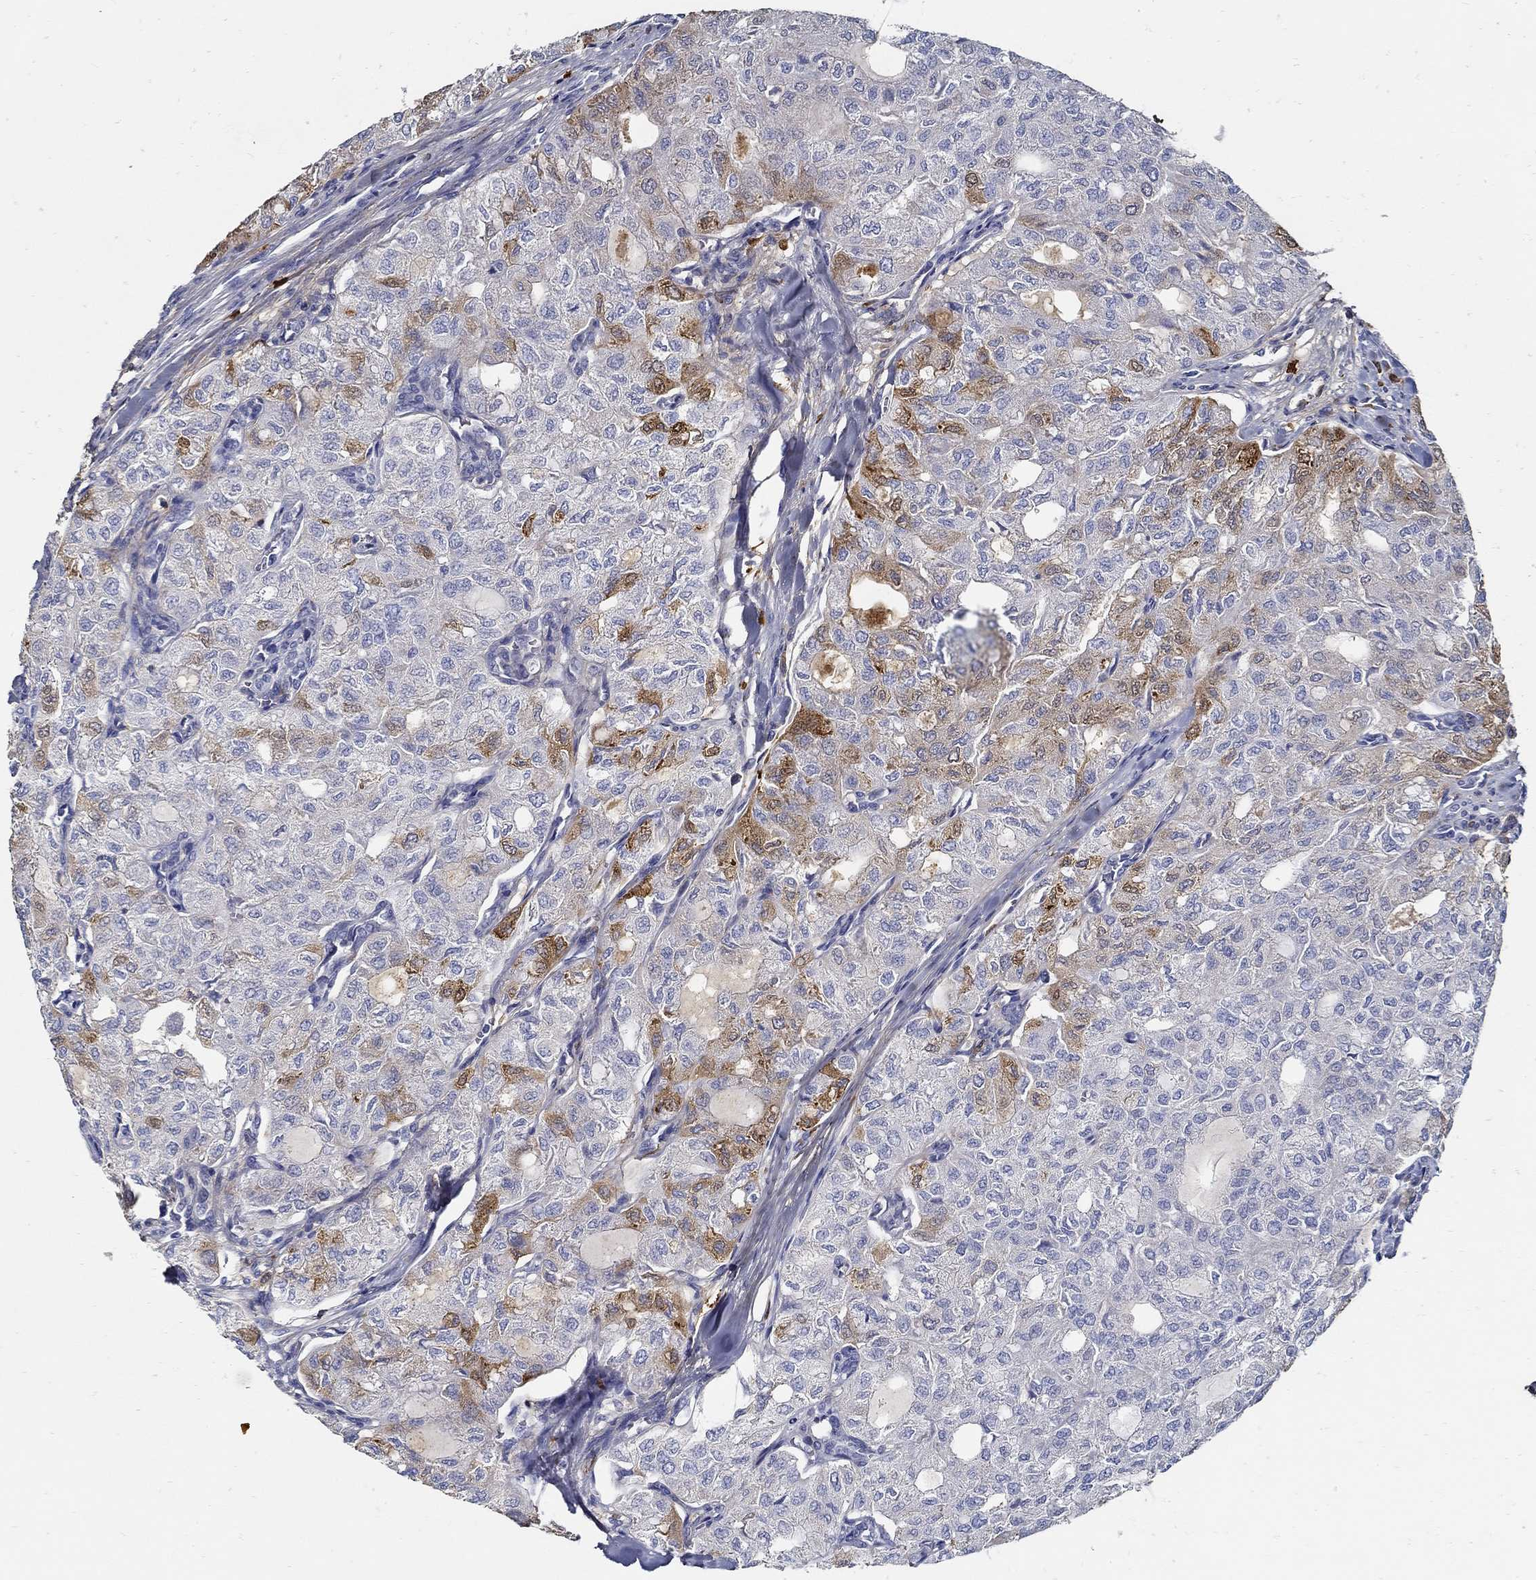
{"staining": {"intensity": "strong", "quantity": "<25%", "location": "cytoplasmic/membranous"}, "tissue": "thyroid cancer", "cell_type": "Tumor cells", "image_type": "cancer", "snomed": [{"axis": "morphology", "description": "Follicular adenoma carcinoma, NOS"}, {"axis": "topography", "description": "Thyroid gland"}], "caption": "An immunohistochemistry photomicrograph of neoplastic tissue is shown. Protein staining in brown shows strong cytoplasmic/membranous positivity in thyroid cancer within tumor cells.", "gene": "TGFBI", "patient": {"sex": "male", "age": 75}}